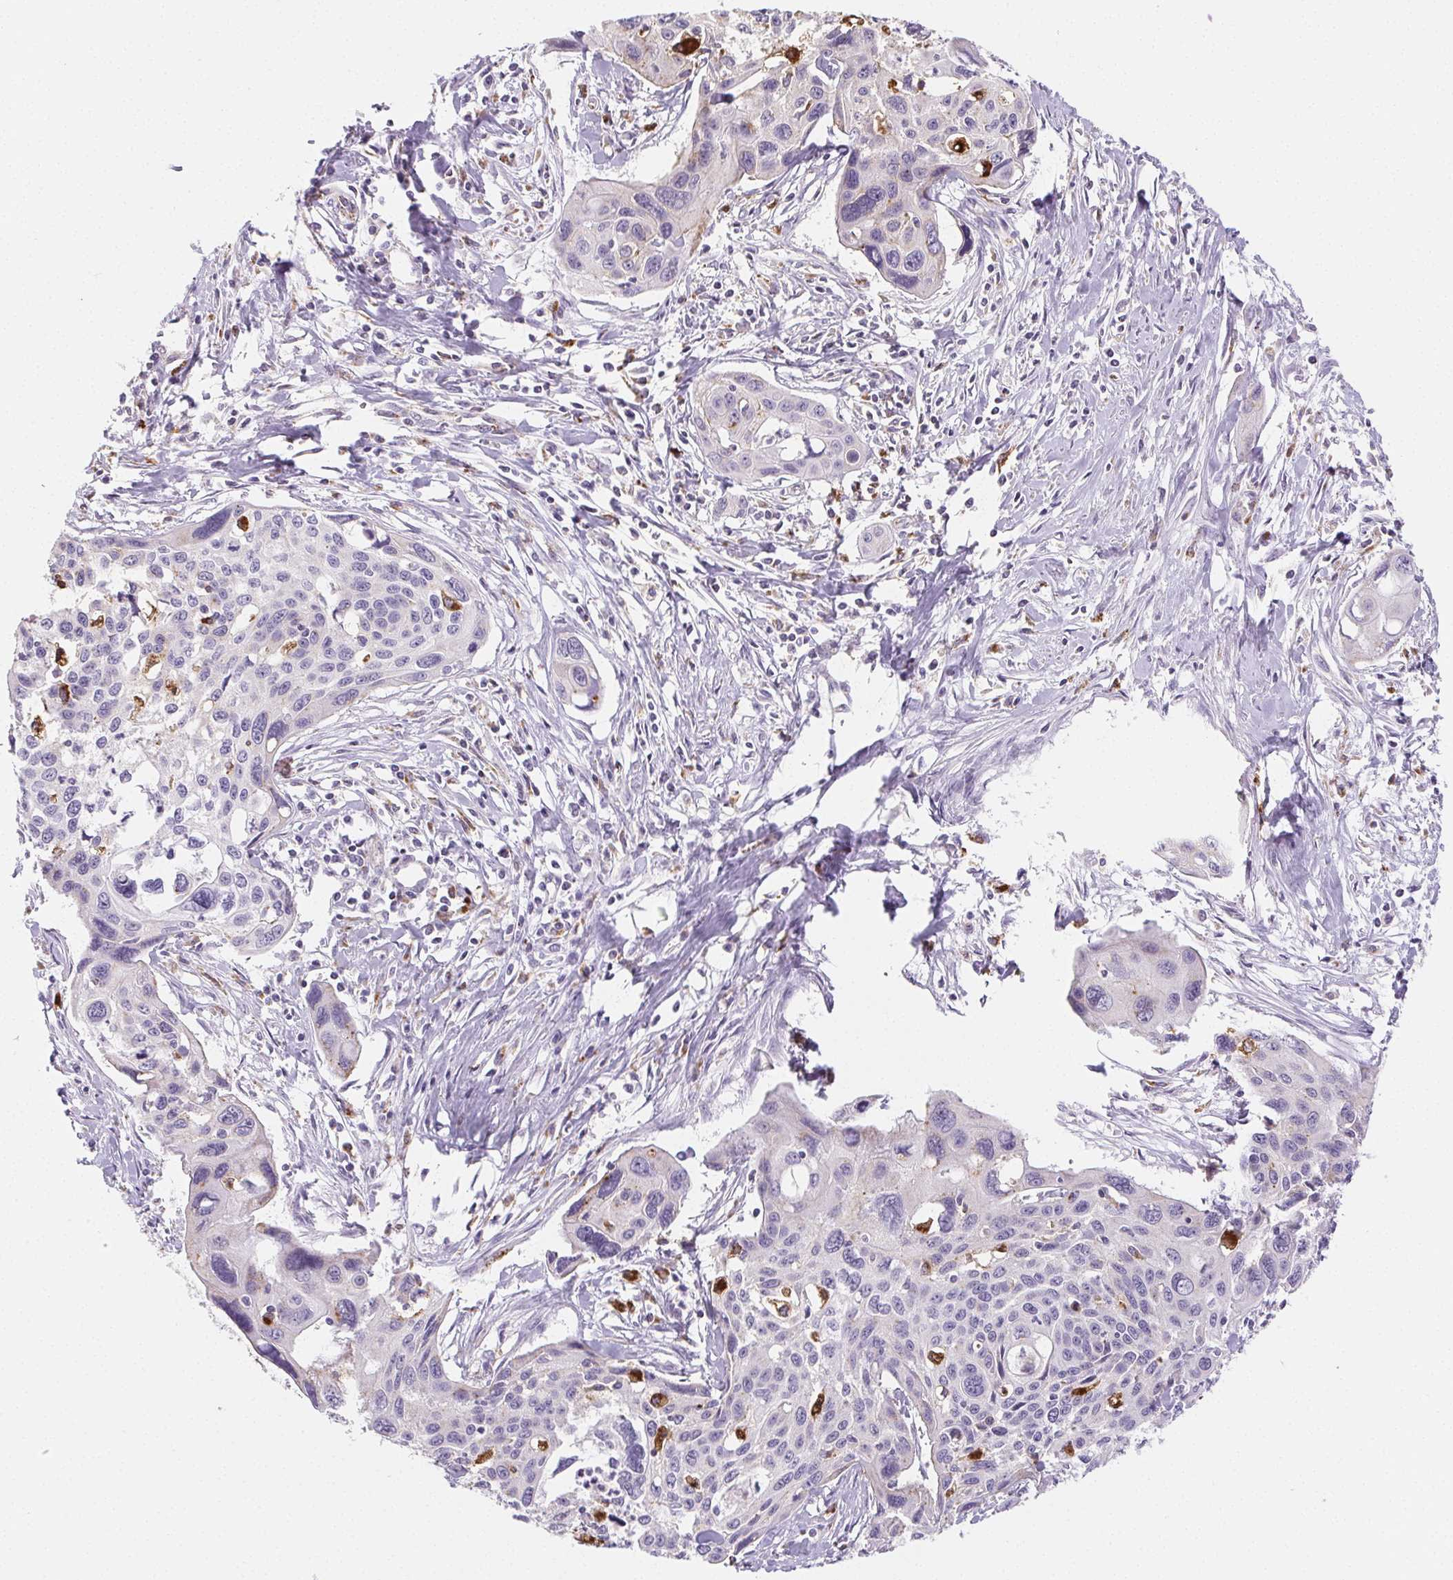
{"staining": {"intensity": "negative", "quantity": "none", "location": "none"}, "tissue": "cervical cancer", "cell_type": "Tumor cells", "image_type": "cancer", "snomed": [{"axis": "morphology", "description": "Squamous cell carcinoma, NOS"}, {"axis": "topography", "description": "Cervix"}], "caption": "The immunohistochemistry (IHC) micrograph has no significant expression in tumor cells of cervical squamous cell carcinoma tissue.", "gene": "LIPA", "patient": {"sex": "female", "age": 31}}